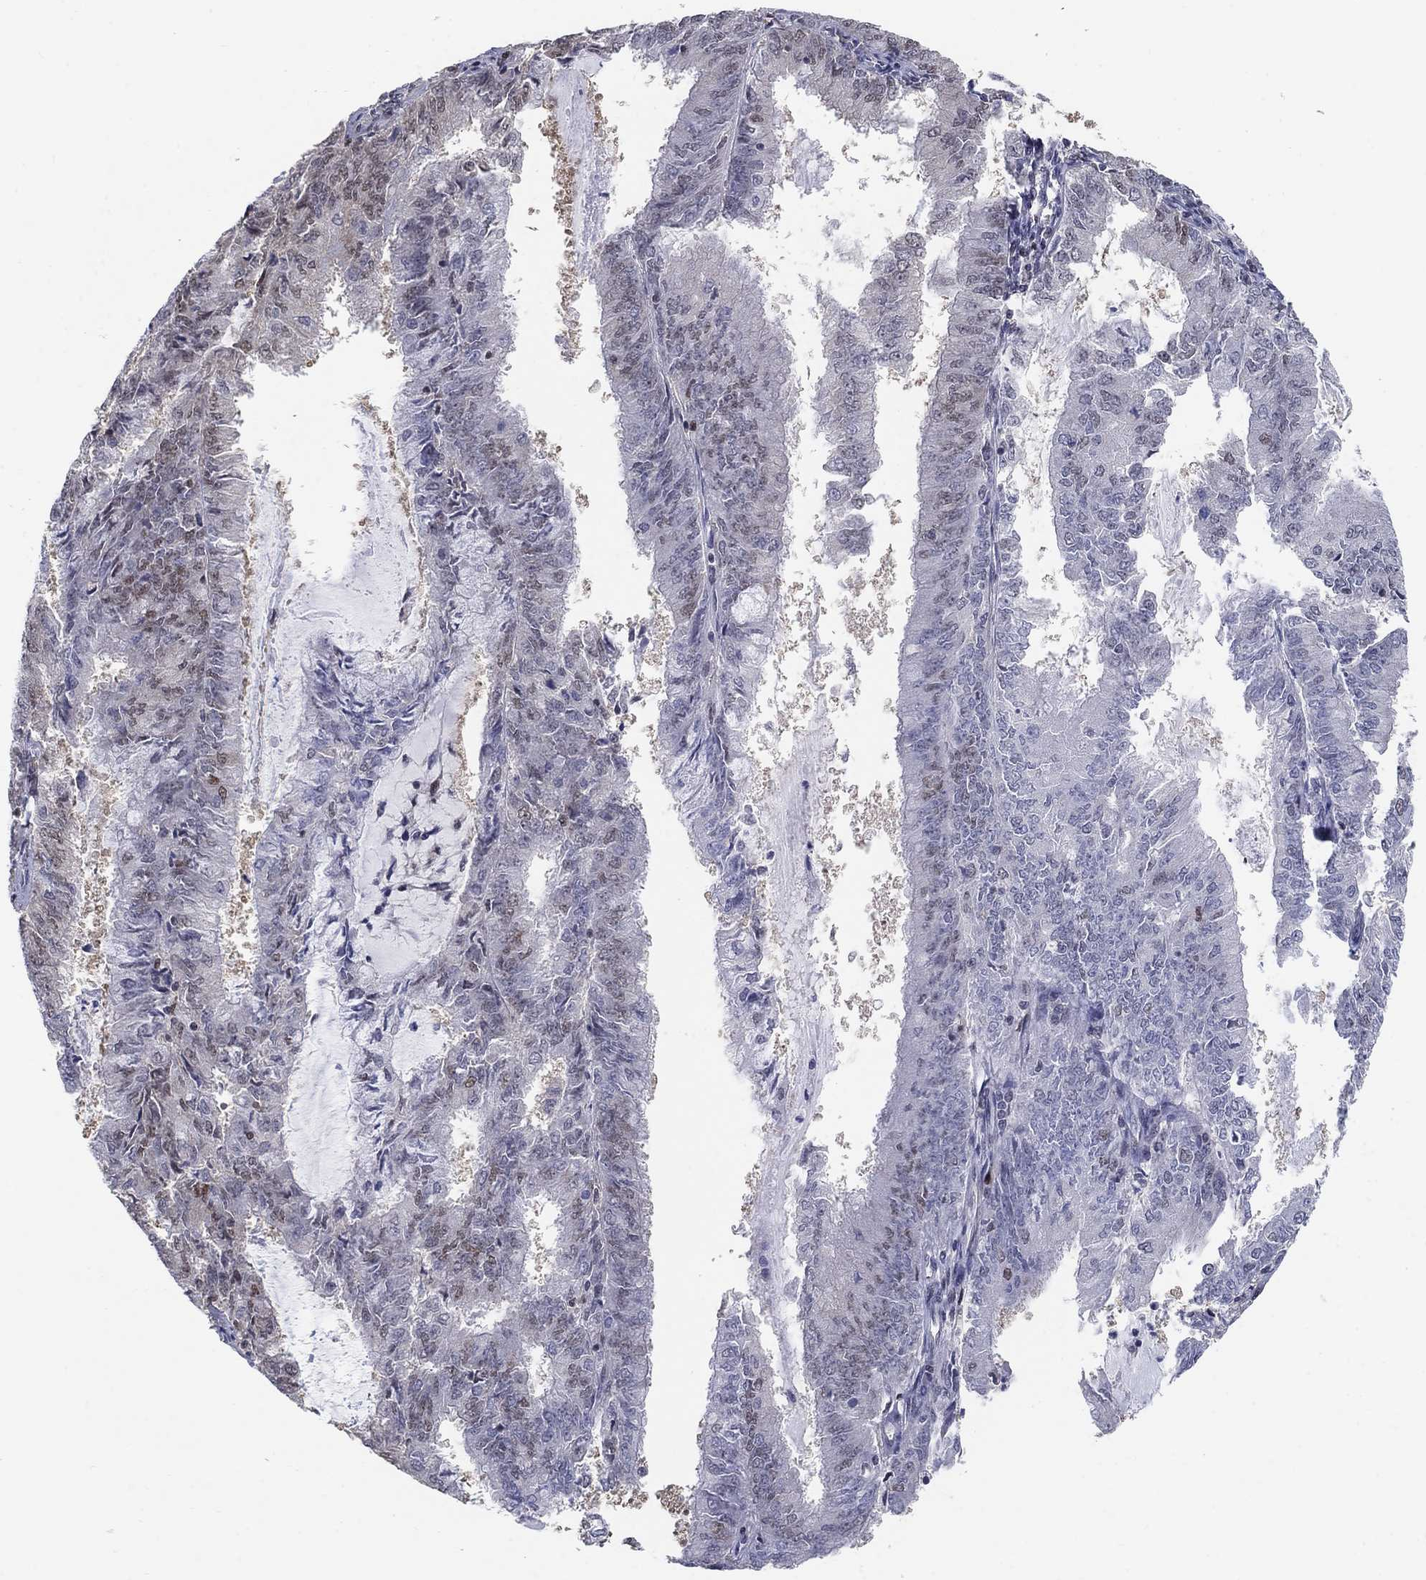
{"staining": {"intensity": "moderate", "quantity": "<25%", "location": "nuclear"}, "tissue": "endometrial cancer", "cell_type": "Tumor cells", "image_type": "cancer", "snomed": [{"axis": "morphology", "description": "Adenocarcinoma, NOS"}, {"axis": "topography", "description": "Endometrium"}], "caption": "The micrograph shows a brown stain indicating the presence of a protein in the nuclear of tumor cells in adenocarcinoma (endometrial).", "gene": "CENPE", "patient": {"sex": "female", "age": 57}}